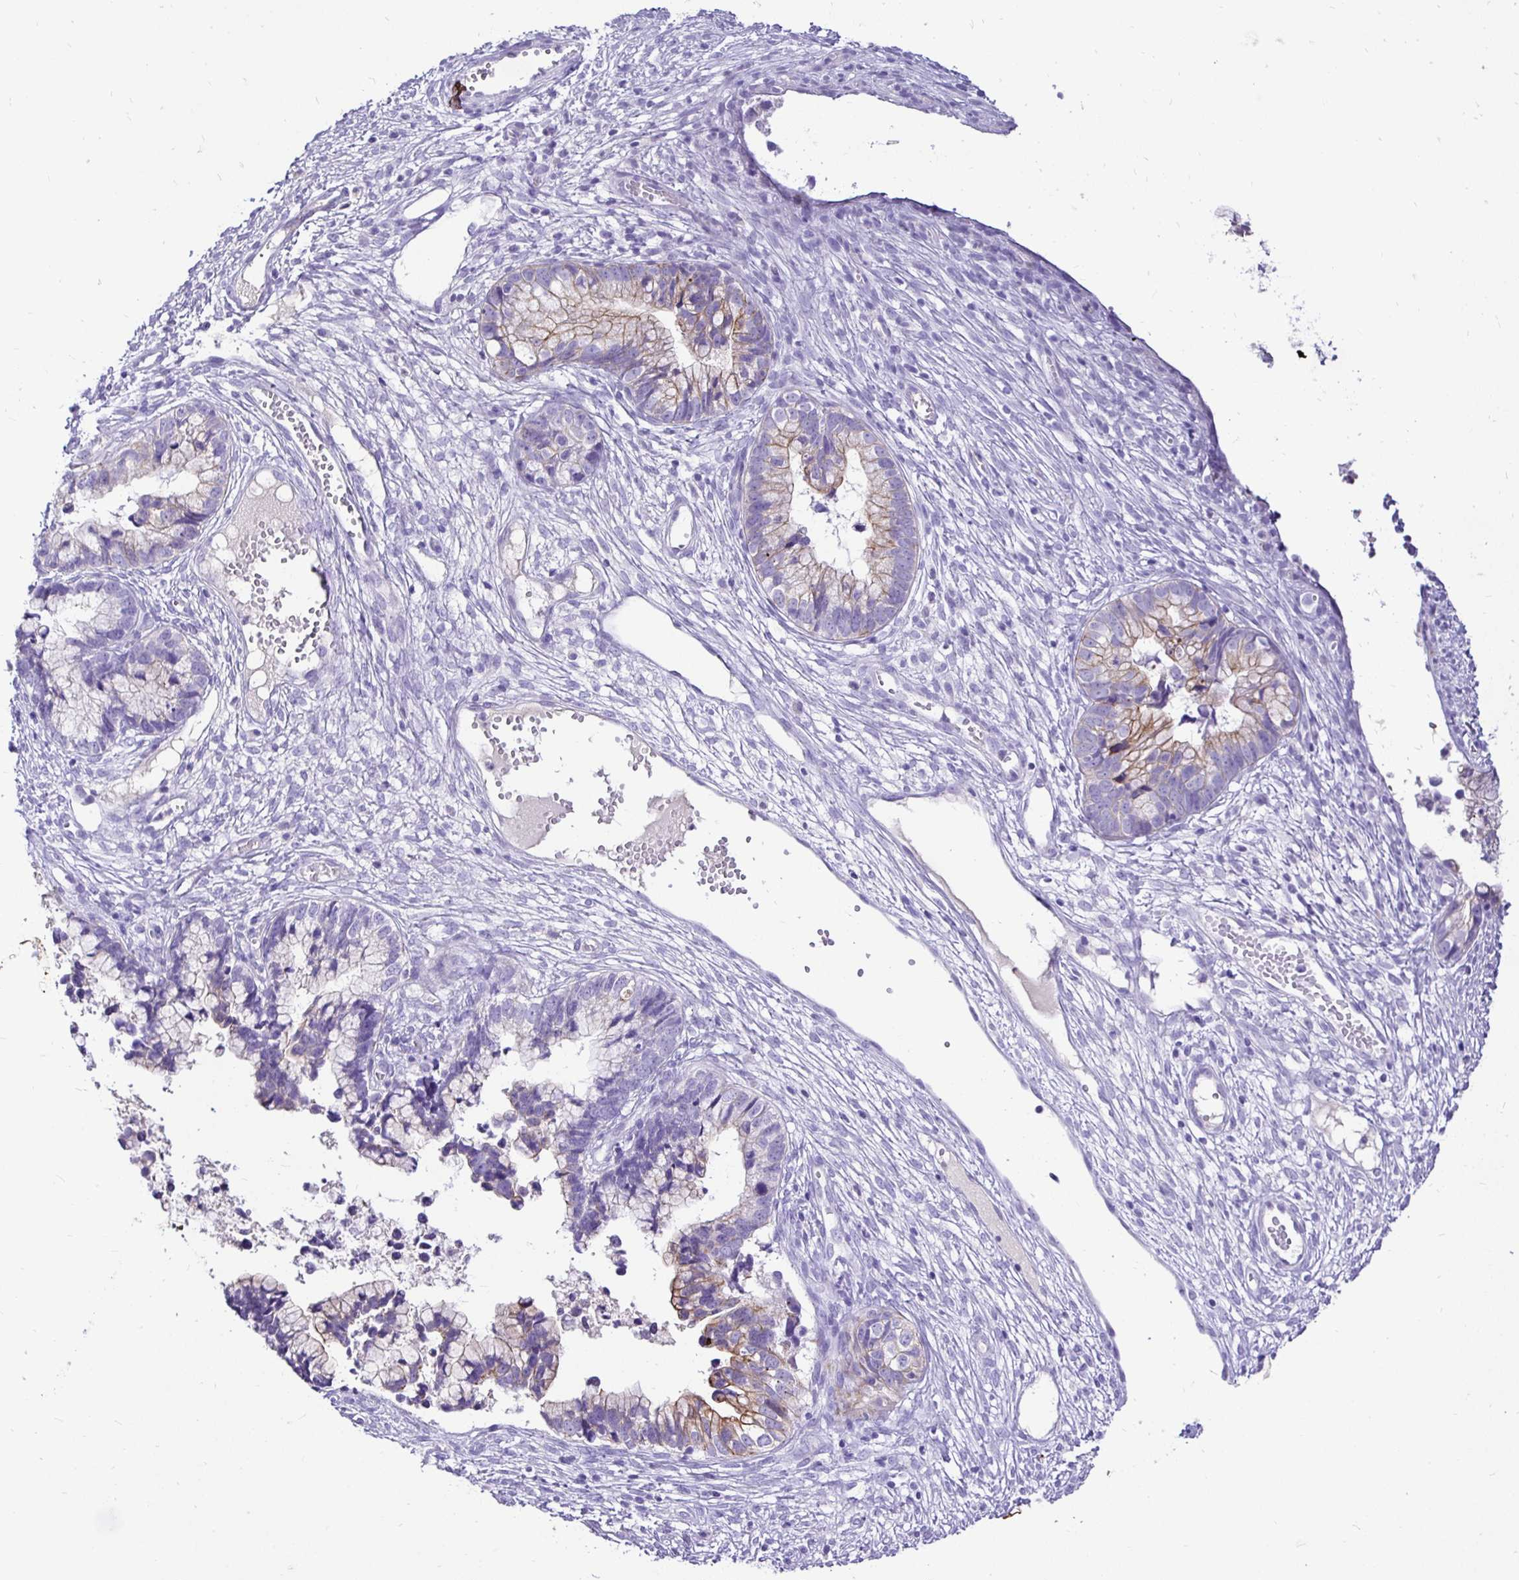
{"staining": {"intensity": "moderate", "quantity": "<25%", "location": "cytoplasmic/membranous"}, "tissue": "cervical cancer", "cell_type": "Tumor cells", "image_type": "cancer", "snomed": [{"axis": "morphology", "description": "Adenocarcinoma, NOS"}, {"axis": "topography", "description": "Cervix"}], "caption": "Tumor cells reveal low levels of moderate cytoplasmic/membranous expression in approximately <25% of cells in cervical cancer (adenocarcinoma).", "gene": "TAF1D", "patient": {"sex": "female", "age": 44}}